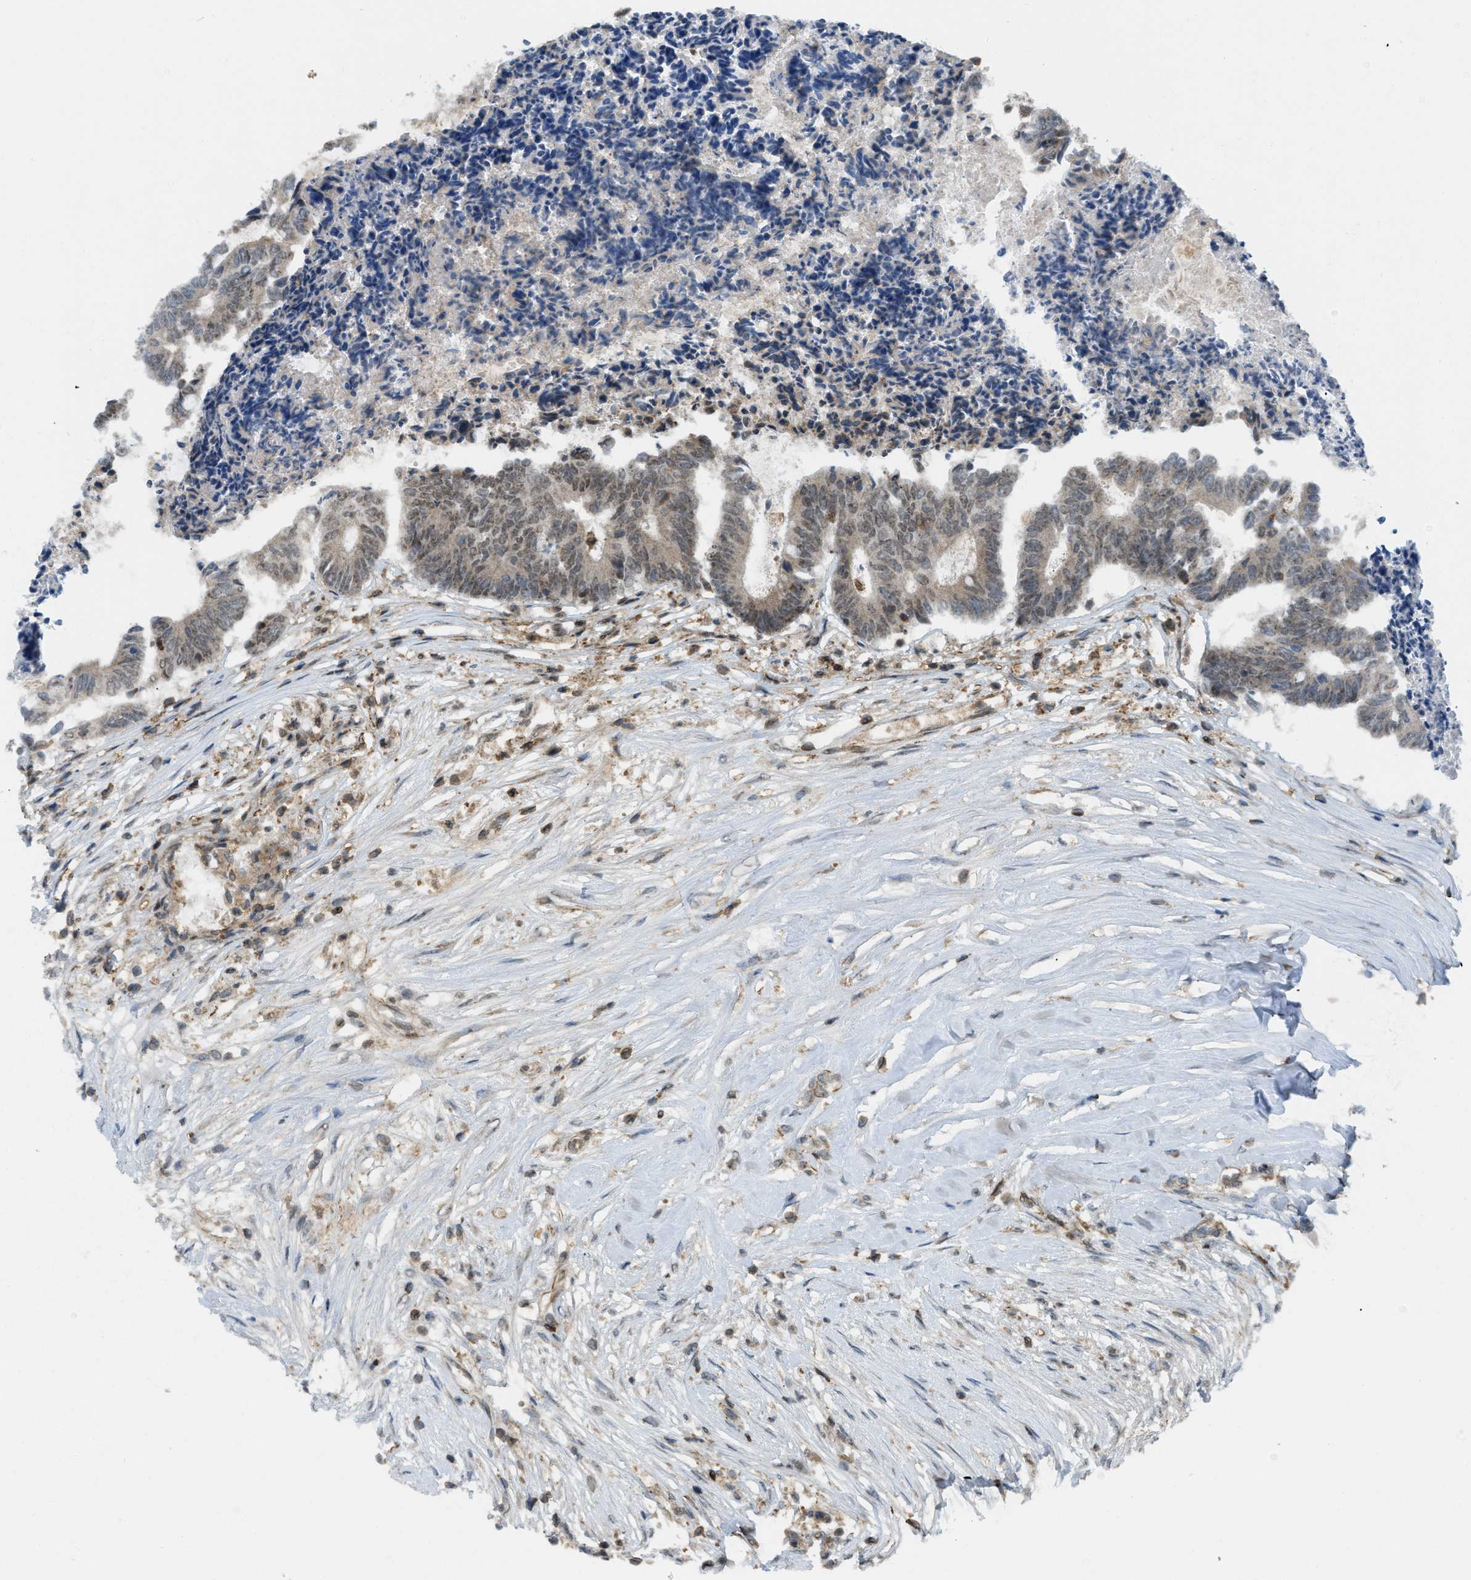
{"staining": {"intensity": "weak", "quantity": ">75%", "location": "cytoplasmic/membranous,nuclear"}, "tissue": "colorectal cancer", "cell_type": "Tumor cells", "image_type": "cancer", "snomed": [{"axis": "morphology", "description": "Adenocarcinoma, NOS"}, {"axis": "topography", "description": "Rectum"}], "caption": "Colorectal cancer (adenocarcinoma) tissue demonstrates weak cytoplasmic/membranous and nuclear staining in about >75% of tumor cells", "gene": "E2F1", "patient": {"sex": "male", "age": 63}}